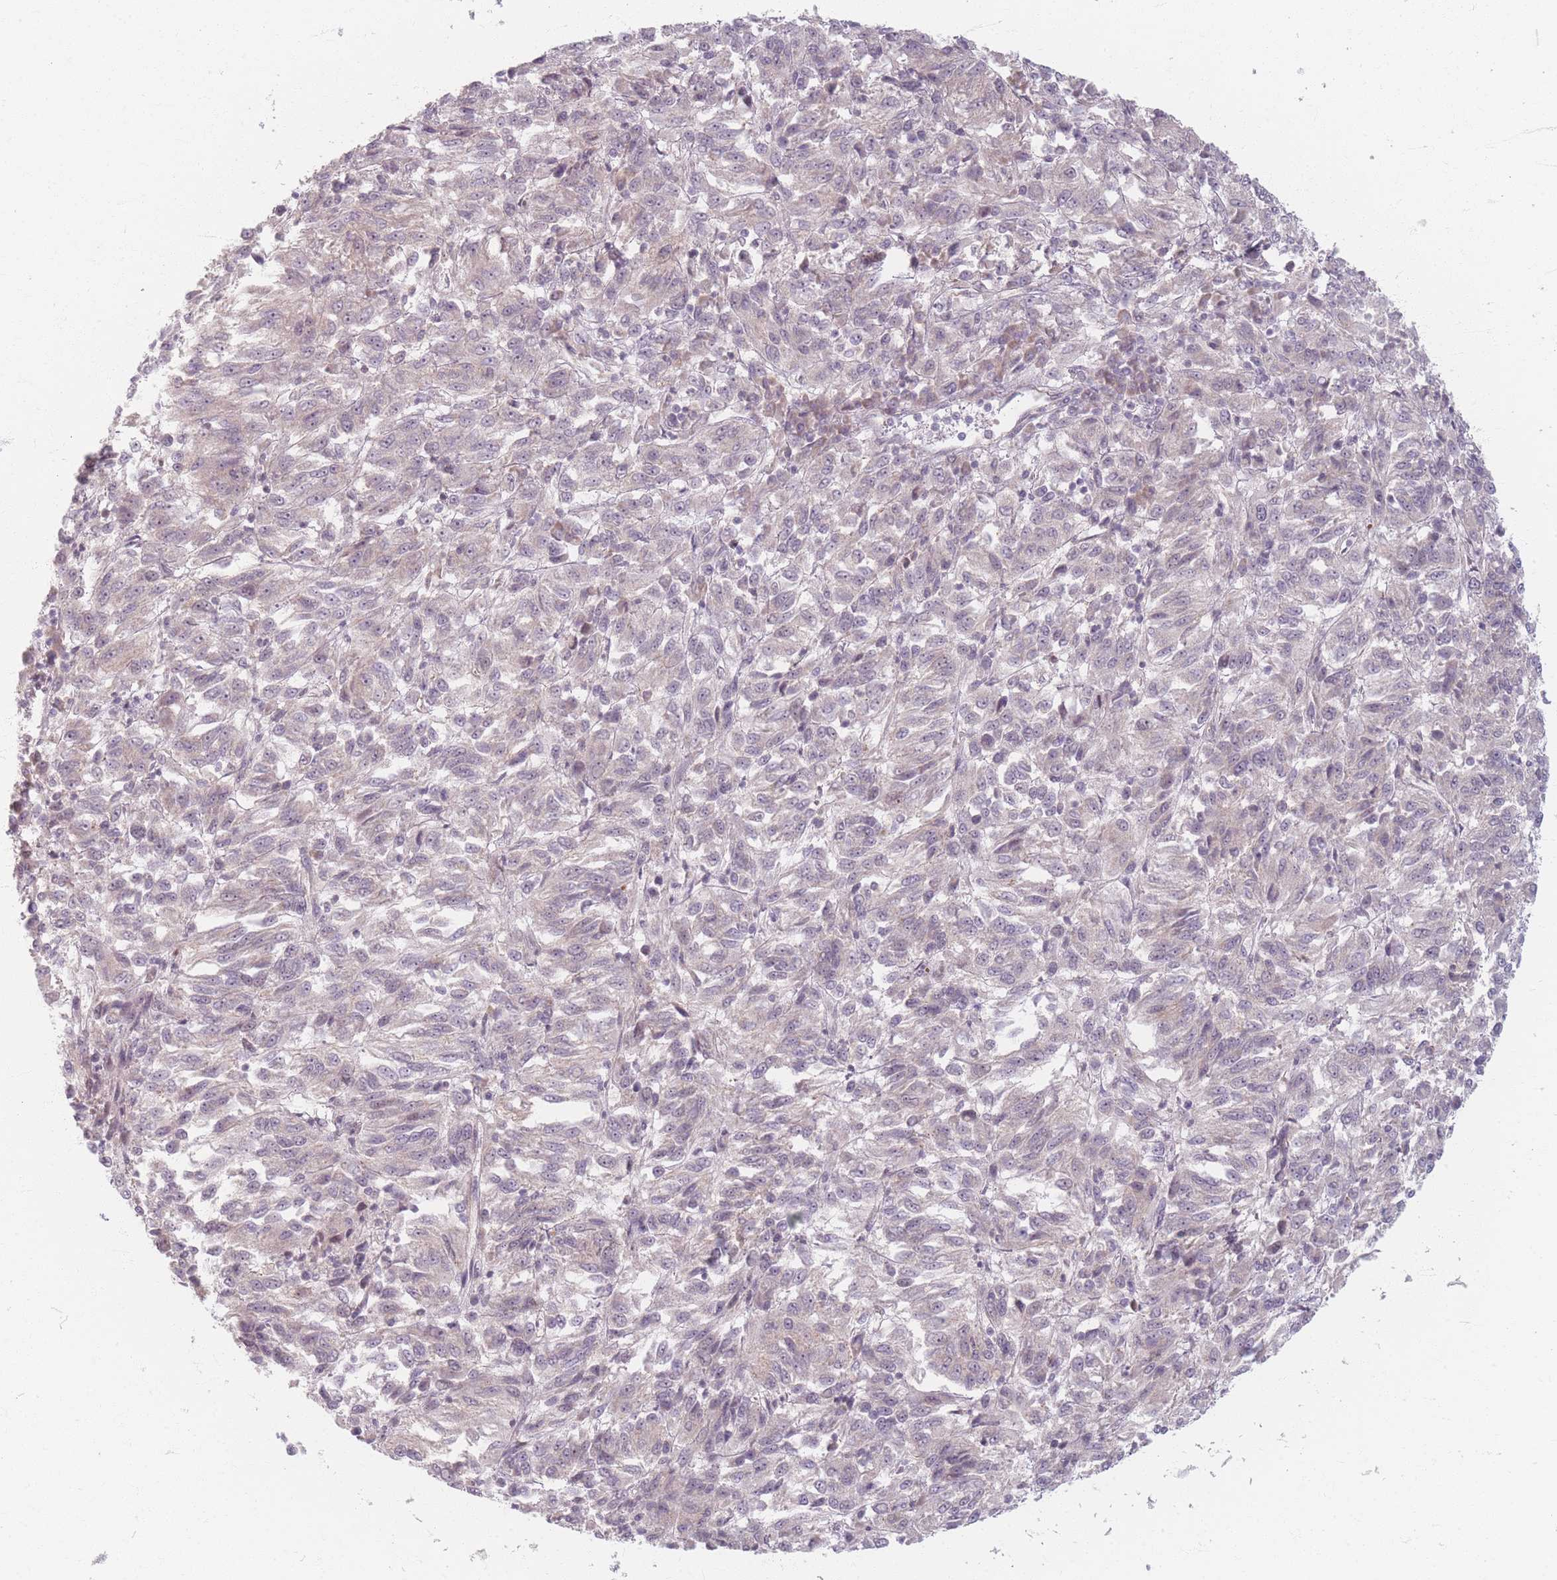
{"staining": {"intensity": "negative", "quantity": "none", "location": "none"}, "tissue": "melanoma", "cell_type": "Tumor cells", "image_type": "cancer", "snomed": [{"axis": "morphology", "description": "Malignant melanoma, Metastatic site"}, {"axis": "topography", "description": "Lung"}], "caption": "This is an immunohistochemistry (IHC) histopathology image of human melanoma. There is no positivity in tumor cells.", "gene": "GABRA6", "patient": {"sex": "male", "age": 64}}